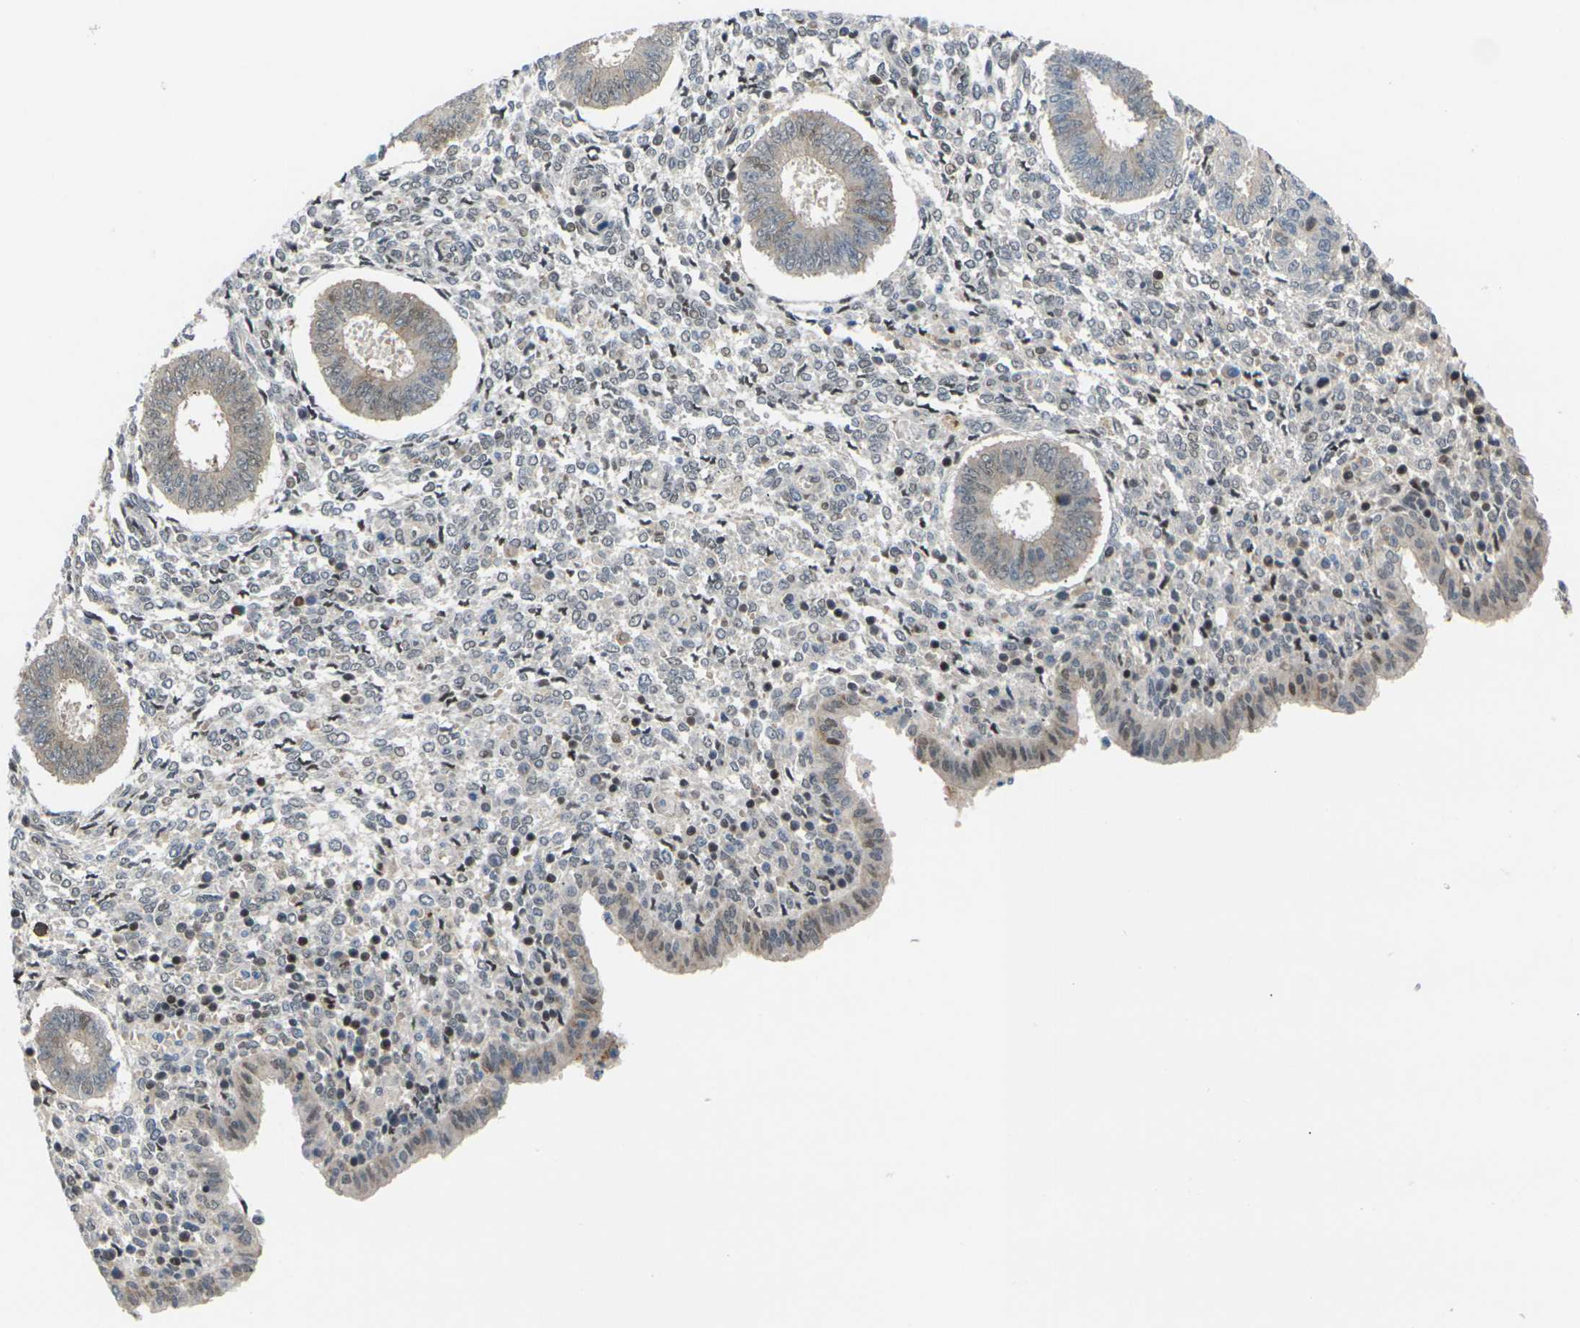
{"staining": {"intensity": "negative", "quantity": "none", "location": "none"}, "tissue": "endometrium", "cell_type": "Cells in endometrial stroma", "image_type": "normal", "snomed": [{"axis": "morphology", "description": "Normal tissue, NOS"}, {"axis": "topography", "description": "Endometrium"}], "caption": "Immunohistochemistry (IHC) photomicrograph of unremarkable endometrium: endometrium stained with DAB (3,3'-diaminobenzidine) shows no significant protein expression in cells in endometrial stroma.", "gene": "RPS6KA3", "patient": {"sex": "female", "age": 35}}